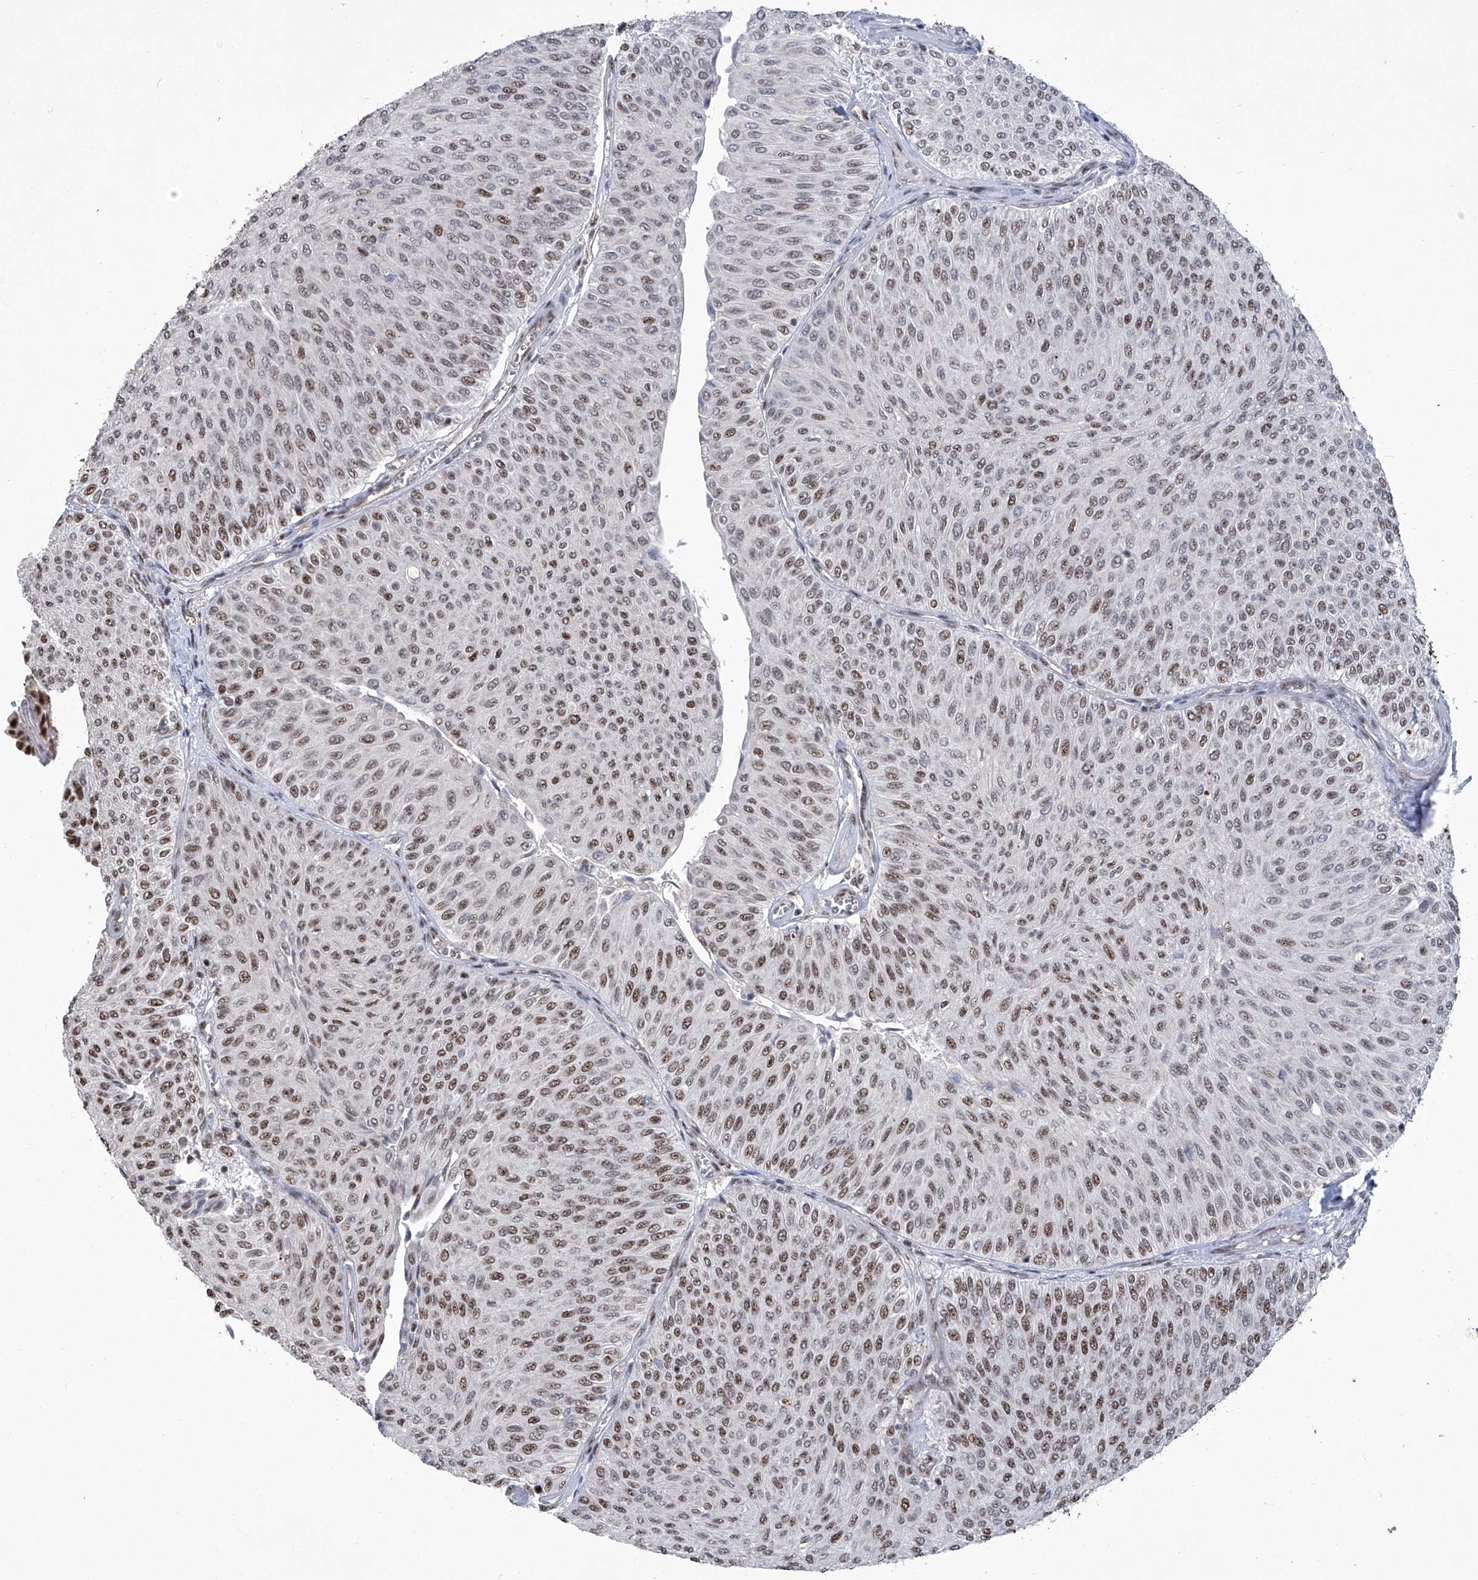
{"staining": {"intensity": "strong", "quantity": "25%-75%", "location": "nuclear"}, "tissue": "urothelial cancer", "cell_type": "Tumor cells", "image_type": "cancer", "snomed": [{"axis": "morphology", "description": "Urothelial carcinoma, Low grade"}, {"axis": "topography", "description": "Urinary bladder"}], "caption": "This is an image of immunohistochemistry (IHC) staining of urothelial carcinoma (low-grade), which shows strong positivity in the nuclear of tumor cells.", "gene": "FBXL4", "patient": {"sex": "male", "age": 78}}